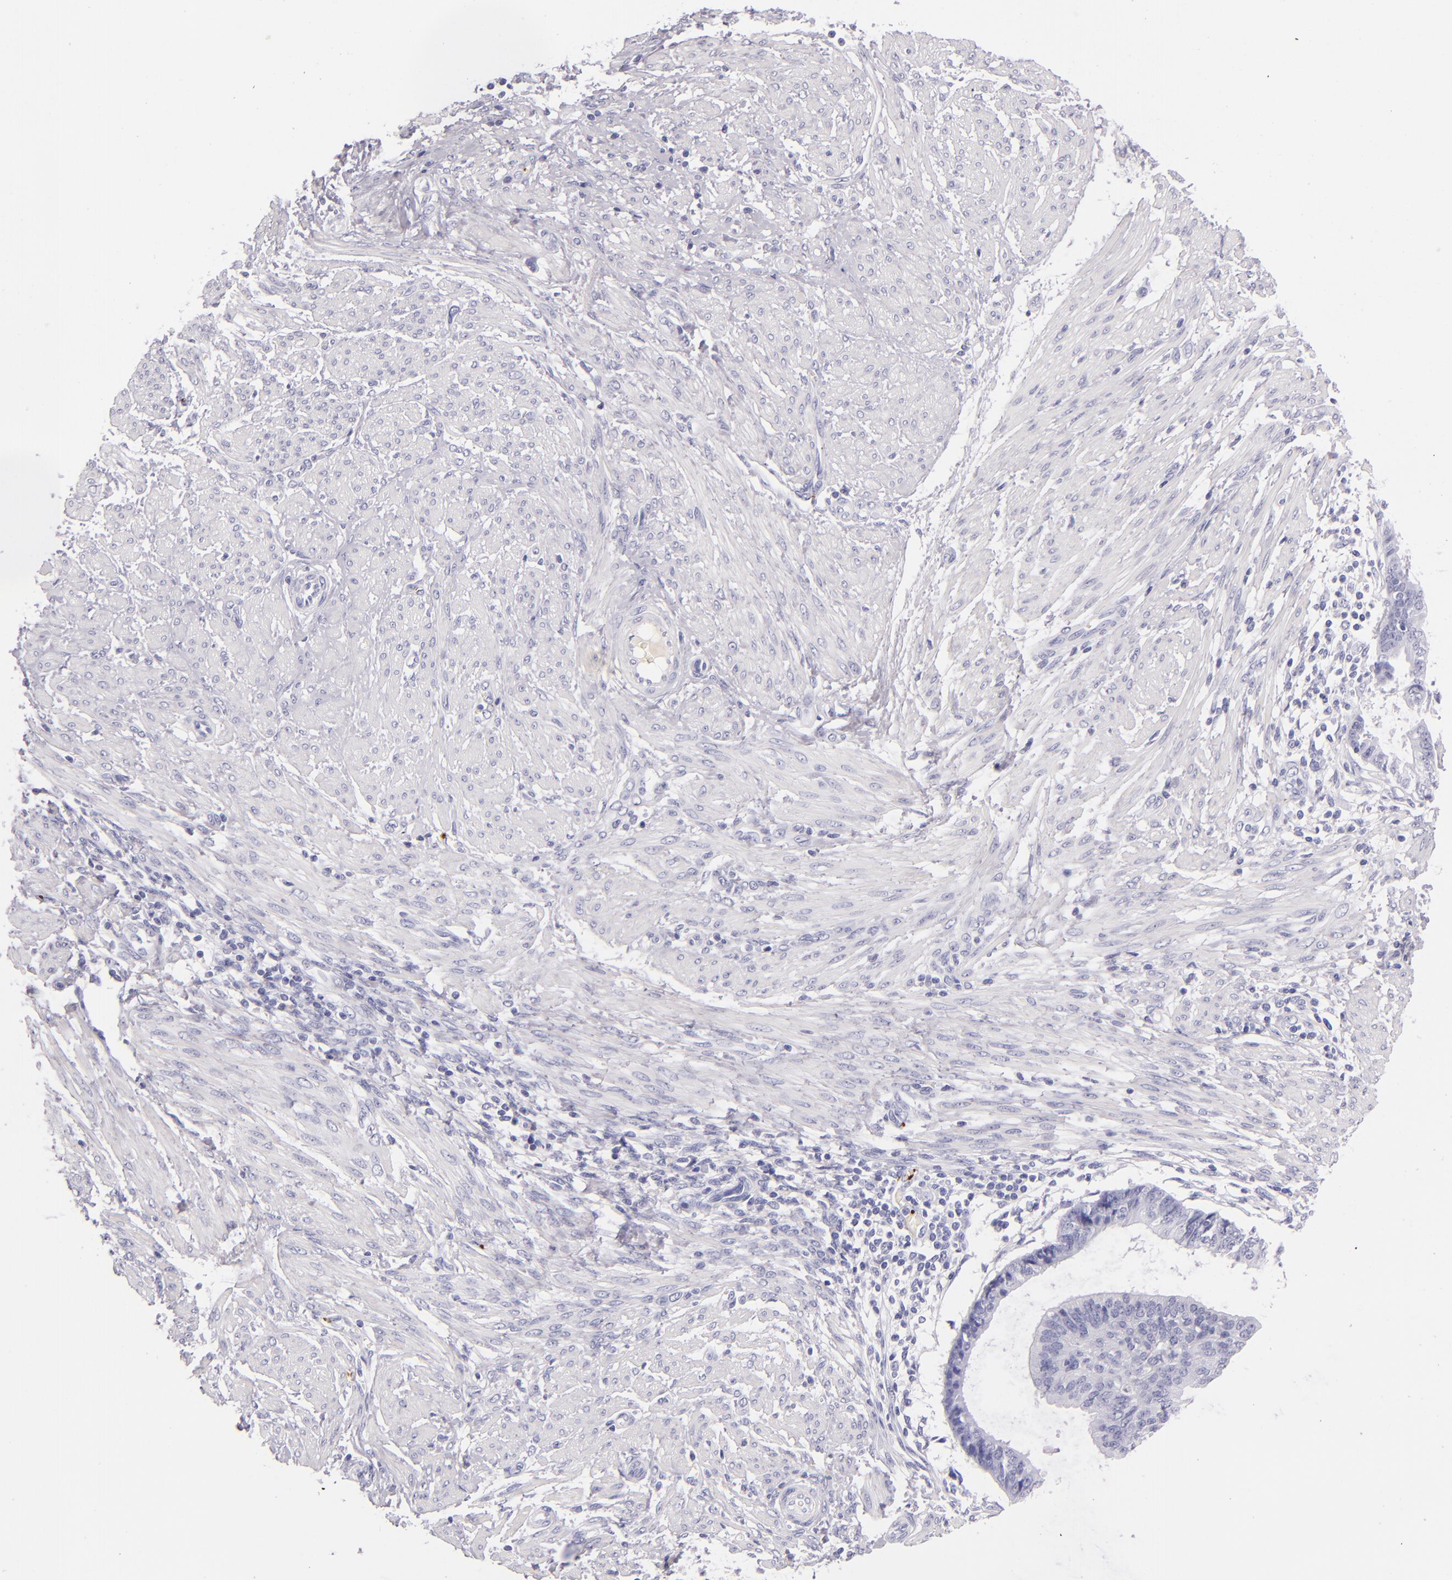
{"staining": {"intensity": "negative", "quantity": "none", "location": "none"}, "tissue": "endometrial cancer", "cell_type": "Tumor cells", "image_type": "cancer", "snomed": [{"axis": "morphology", "description": "Adenocarcinoma, NOS"}, {"axis": "topography", "description": "Endometrium"}], "caption": "Tumor cells show no significant staining in endometrial cancer (adenocarcinoma).", "gene": "GP1BA", "patient": {"sex": "female", "age": 63}}